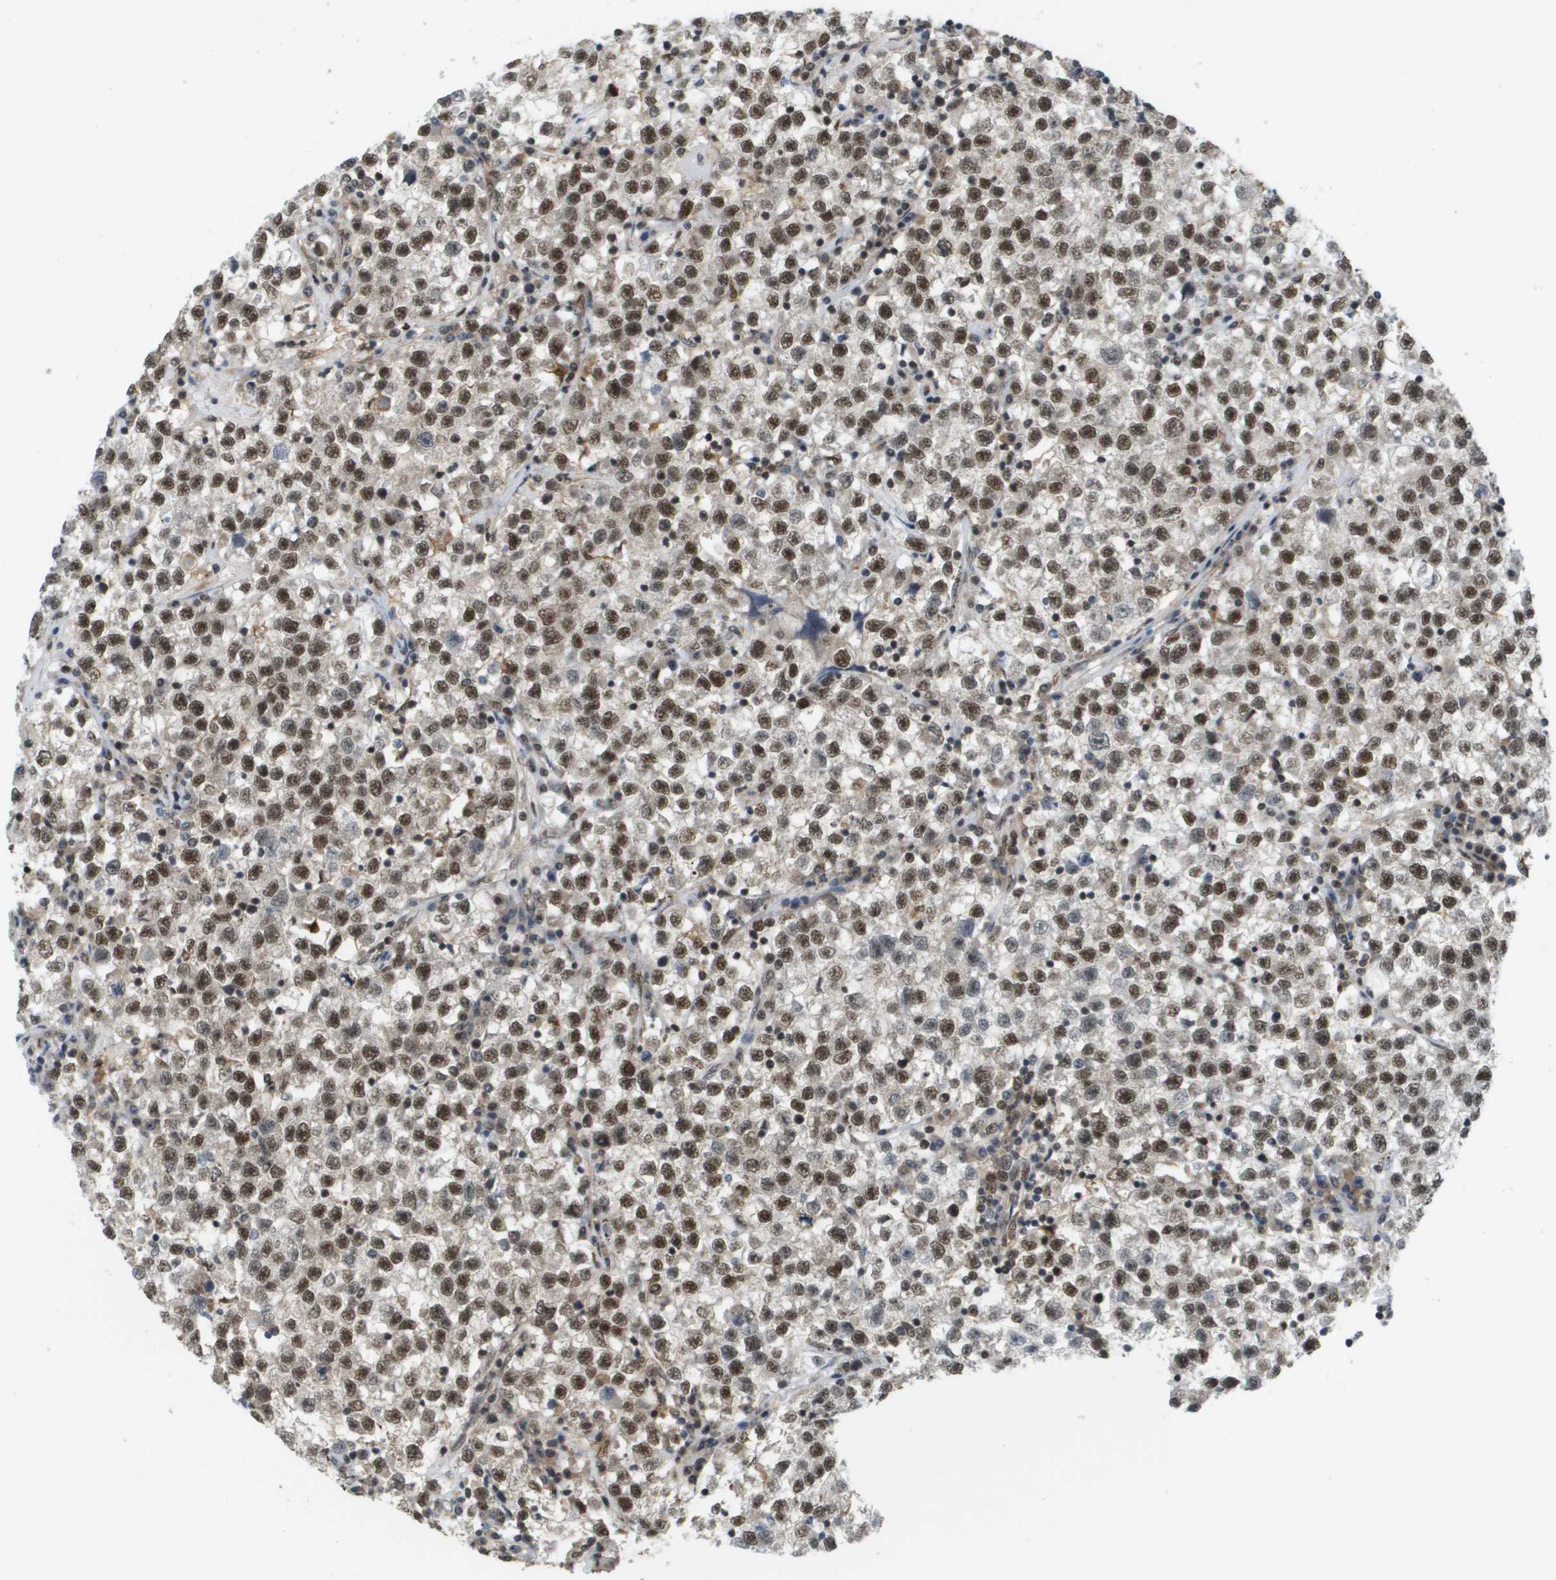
{"staining": {"intensity": "strong", "quantity": ">75%", "location": "cytoplasmic/membranous,nuclear"}, "tissue": "testis cancer", "cell_type": "Tumor cells", "image_type": "cancer", "snomed": [{"axis": "morphology", "description": "Seminoma, NOS"}, {"axis": "topography", "description": "Testis"}], "caption": "Seminoma (testis) tissue displays strong cytoplasmic/membranous and nuclear expression in about >75% of tumor cells The protein of interest is shown in brown color, while the nuclei are stained blue.", "gene": "PRCC", "patient": {"sex": "male", "age": 22}}